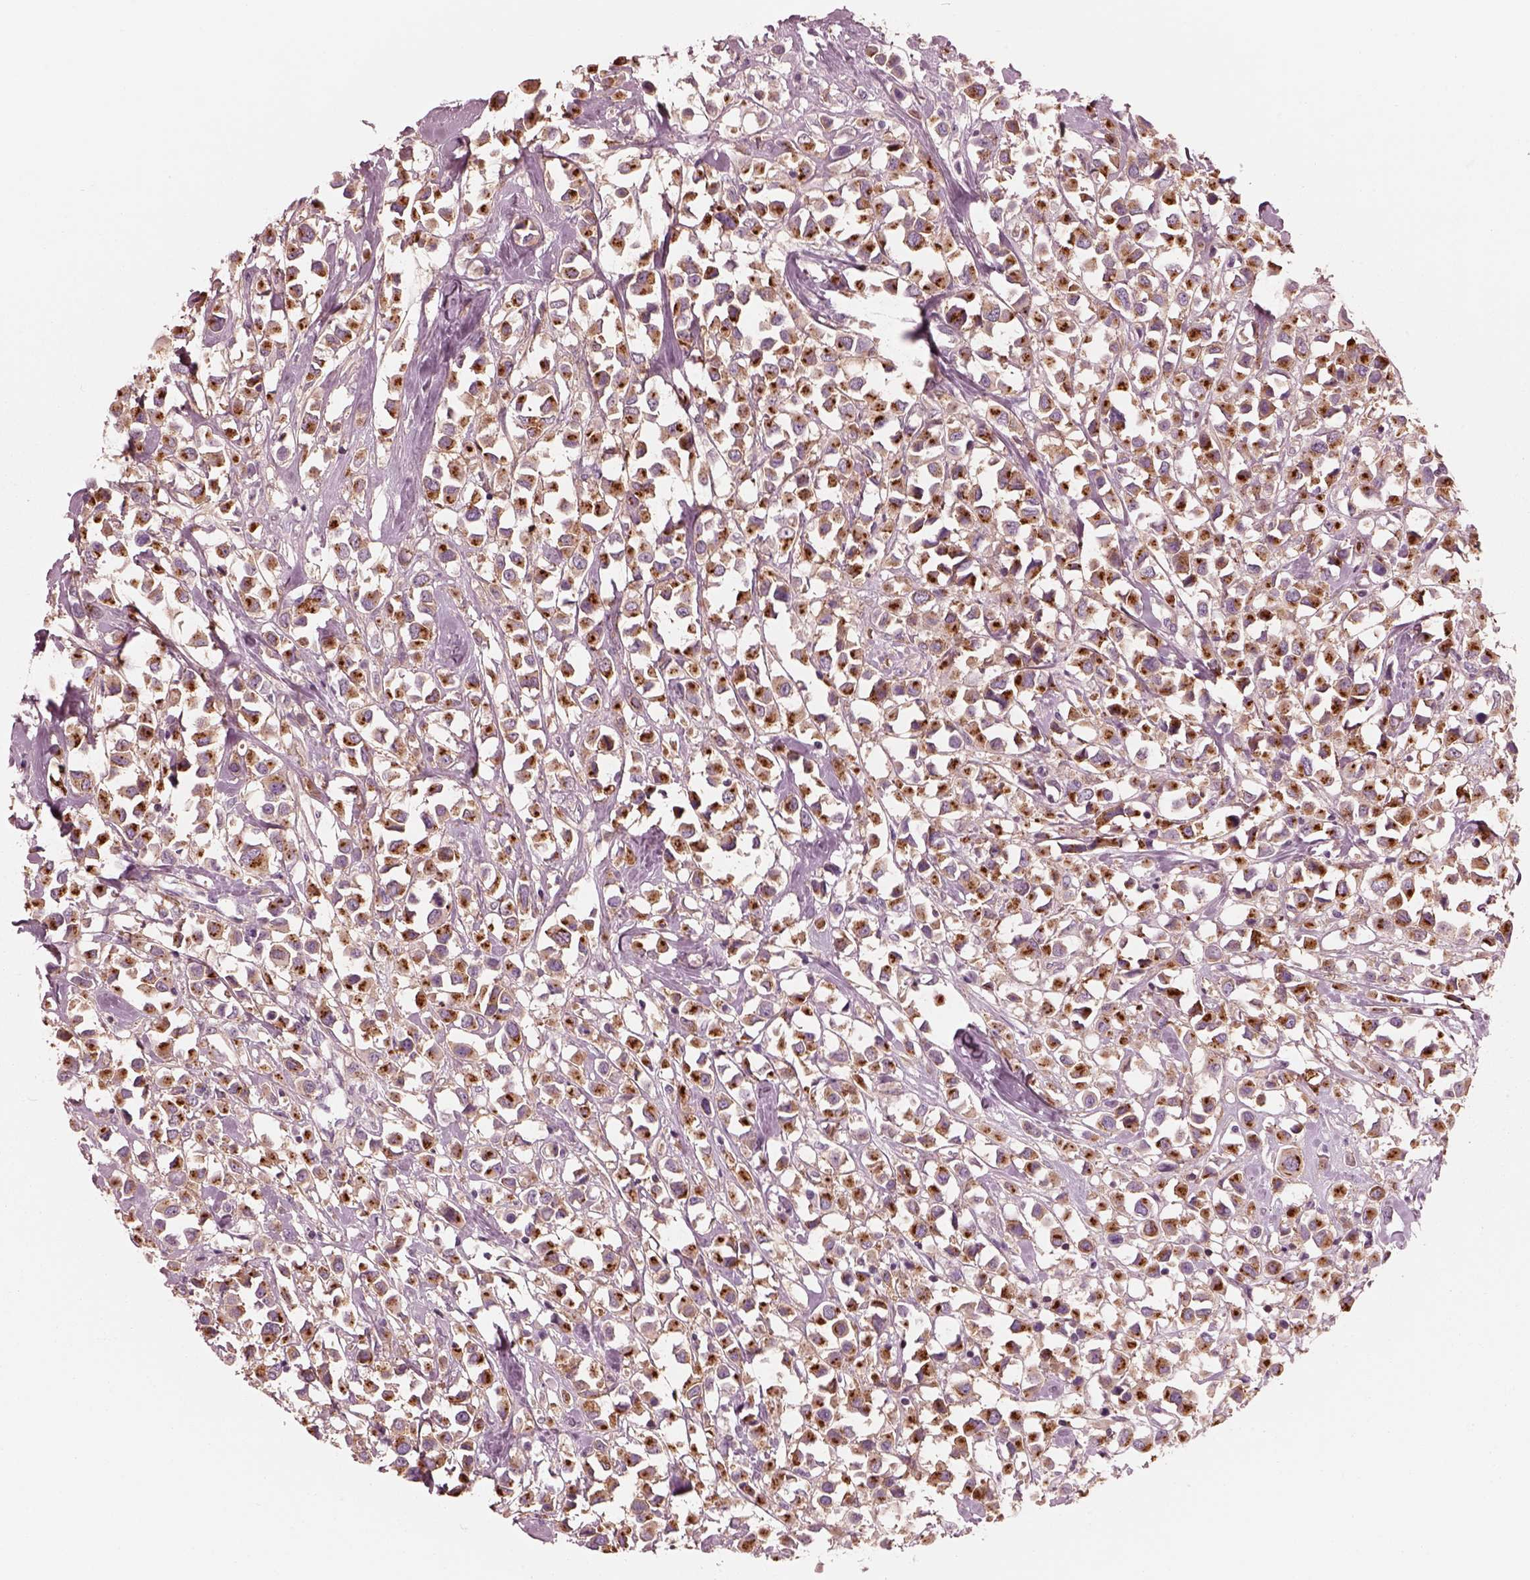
{"staining": {"intensity": "strong", "quantity": ">75%", "location": "cytoplasmic/membranous"}, "tissue": "breast cancer", "cell_type": "Tumor cells", "image_type": "cancer", "snomed": [{"axis": "morphology", "description": "Duct carcinoma"}, {"axis": "topography", "description": "Breast"}], "caption": "Tumor cells reveal high levels of strong cytoplasmic/membranous staining in approximately >75% of cells in human breast infiltrating ductal carcinoma. Nuclei are stained in blue.", "gene": "ELAPOR1", "patient": {"sex": "female", "age": 61}}